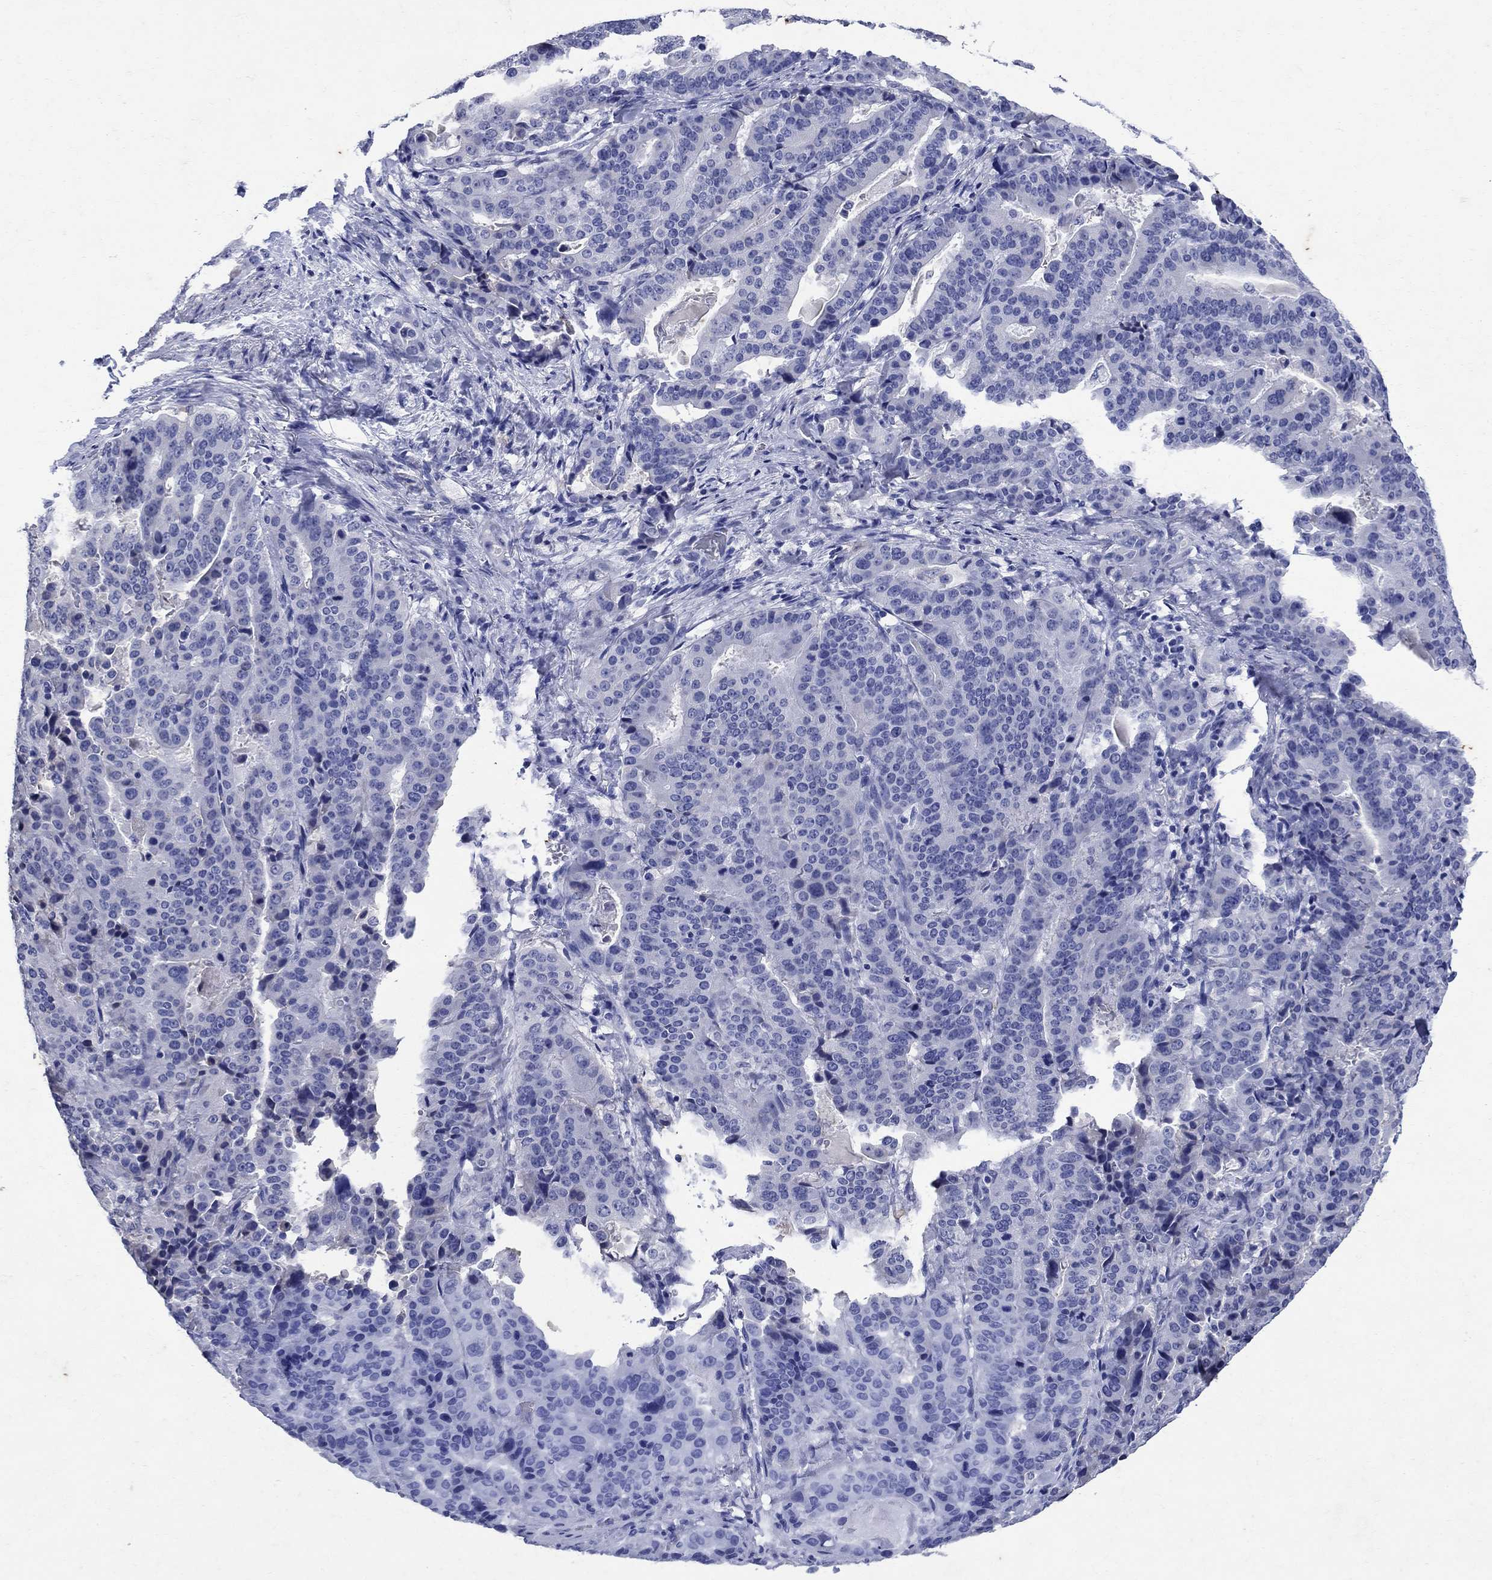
{"staining": {"intensity": "negative", "quantity": "none", "location": "none"}, "tissue": "stomach cancer", "cell_type": "Tumor cells", "image_type": "cancer", "snomed": [{"axis": "morphology", "description": "Adenocarcinoma, NOS"}, {"axis": "topography", "description": "Stomach"}], "caption": "This is an immunohistochemistry histopathology image of adenocarcinoma (stomach). There is no positivity in tumor cells.", "gene": "CD1A", "patient": {"sex": "male", "age": 48}}